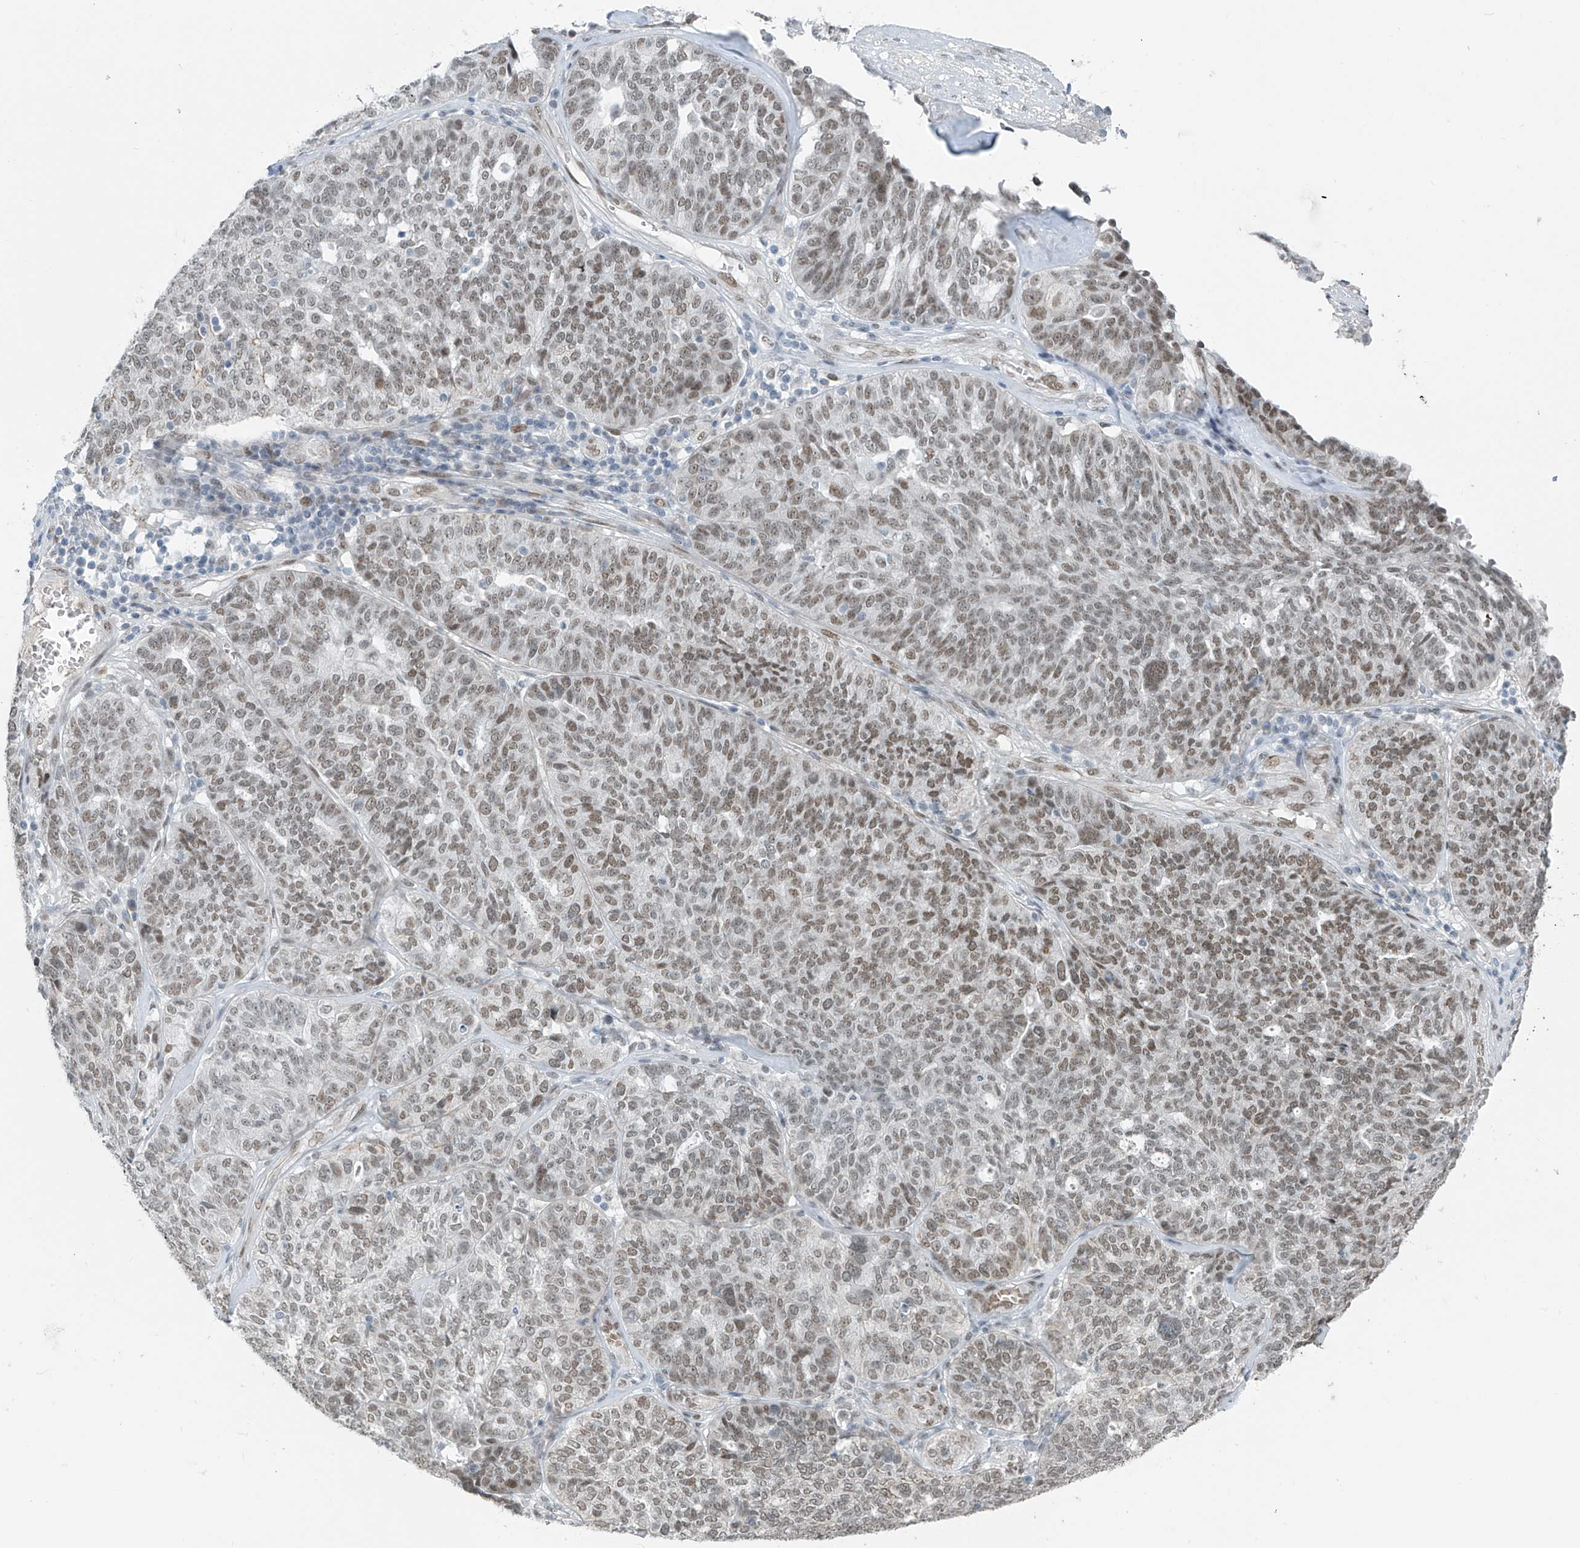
{"staining": {"intensity": "moderate", "quantity": ">75%", "location": "nuclear"}, "tissue": "ovarian cancer", "cell_type": "Tumor cells", "image_type": "cancer", "snomed": [{"axis": "morphology", "description": "Cystadenocarcinoma, serous, NOS"}, {"axis": "topography", "description": "Ovary"}], "caption": "This photomicrograph displays serous cystadenocarcinoma (ovarian) stained with immunohistochemistry (IHC) to label a protein in brown. The nuclear of tumor cells show moderate positivity for the protein. Nuclei are counter-stained blue.", "gene": "MCM9", "patient": {"sex": "female", "age": 59}}